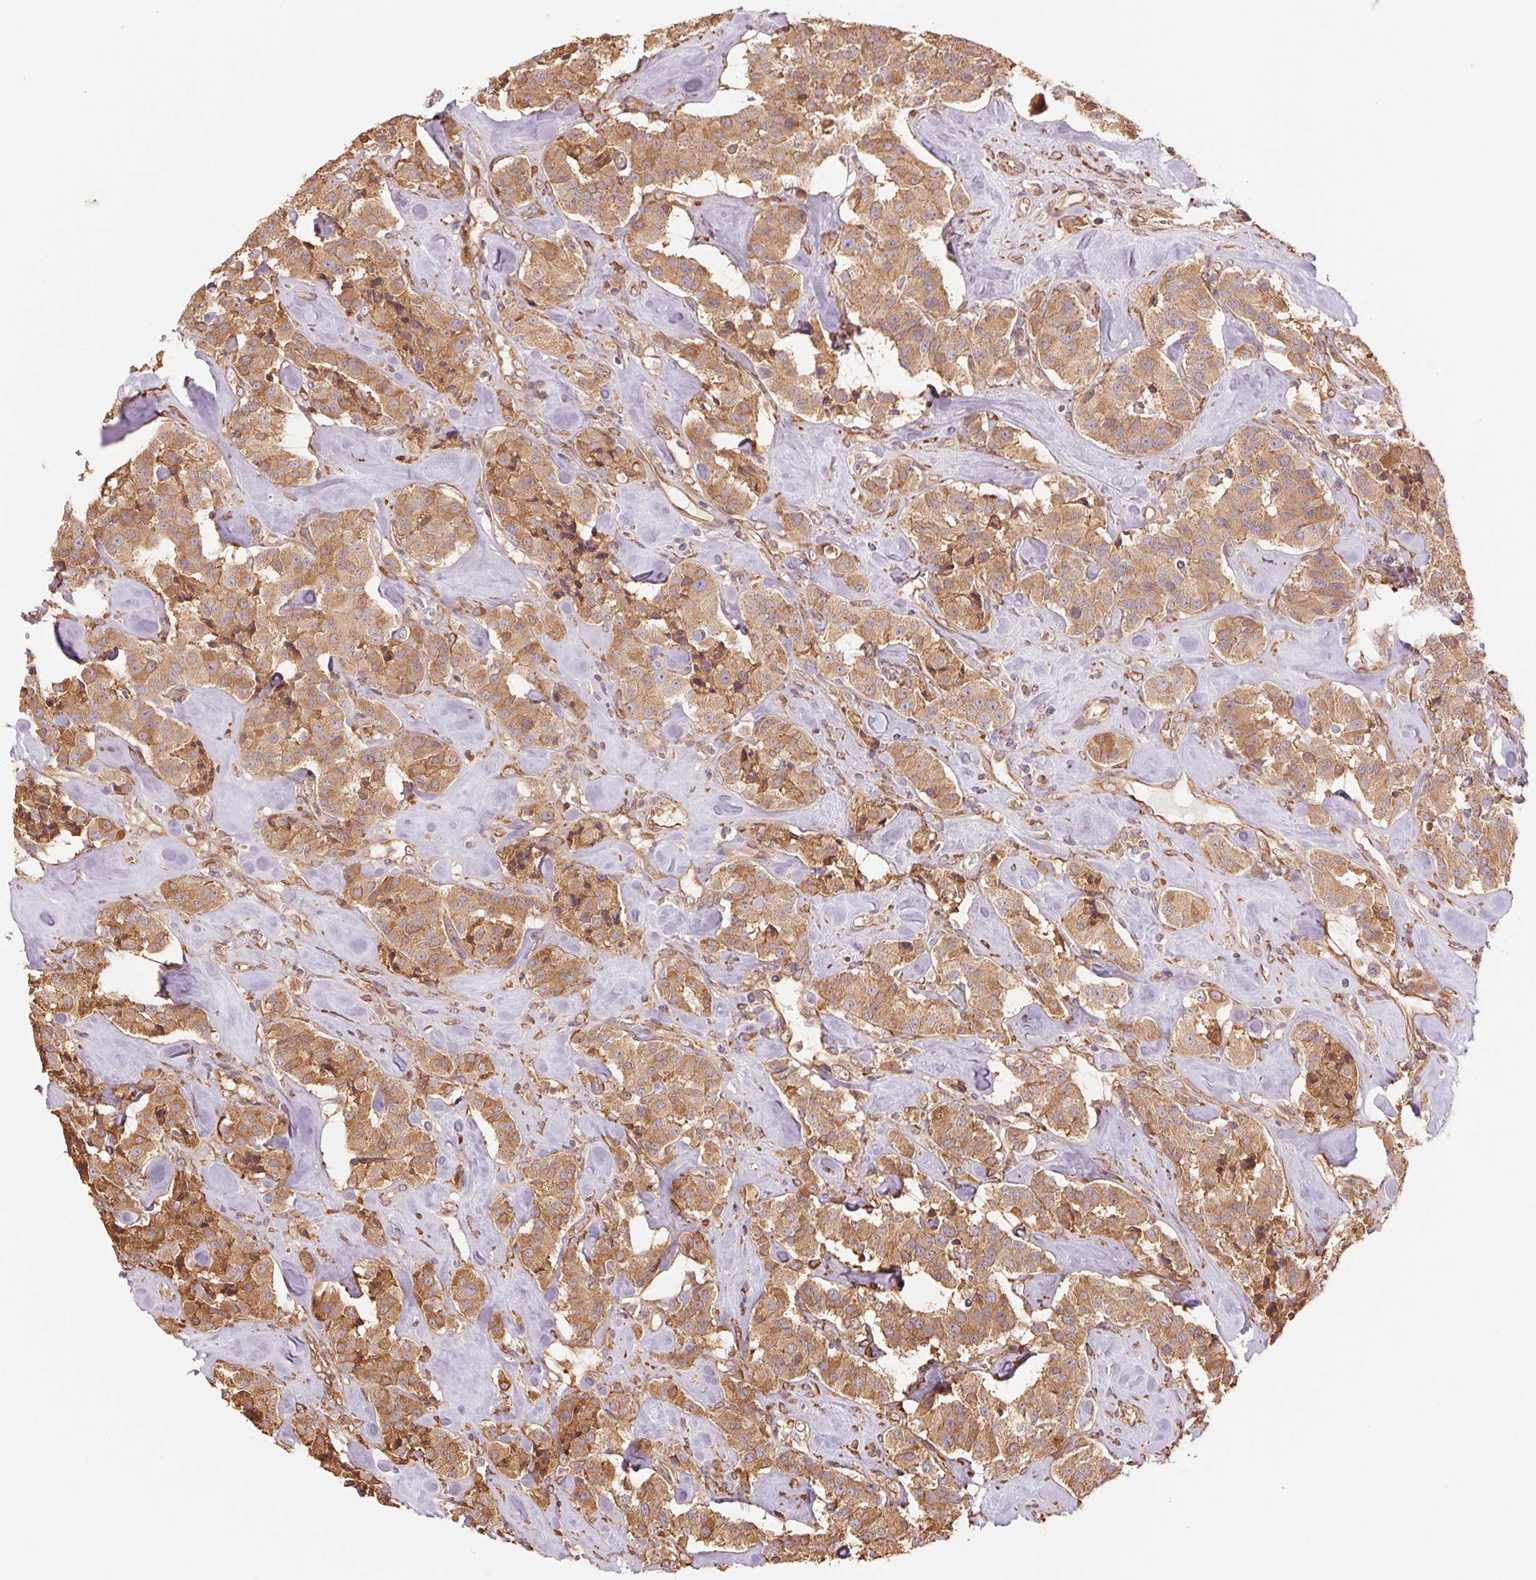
{"staining": {"intensity": "moderate", "quantity": ">75%", "location": "cytoplasmic/membranous"}, "tissue": "carcinoid", "cell_type": "Tumor cells", "image_type": "cancer", "snomed": [{"axis": "morphology", "description": "Carcinoid, malignant, NOS"}, {"axis": "topography", "description": "Pancreas"}], "caption": "This is an image of immunohistochemistry staining of carcinoid, which shows moderate positivity in the cytoplasmic/membranous of tumor cells.", "gene": "C6orf163", "patient": {"sex": "male", "age": 41}}